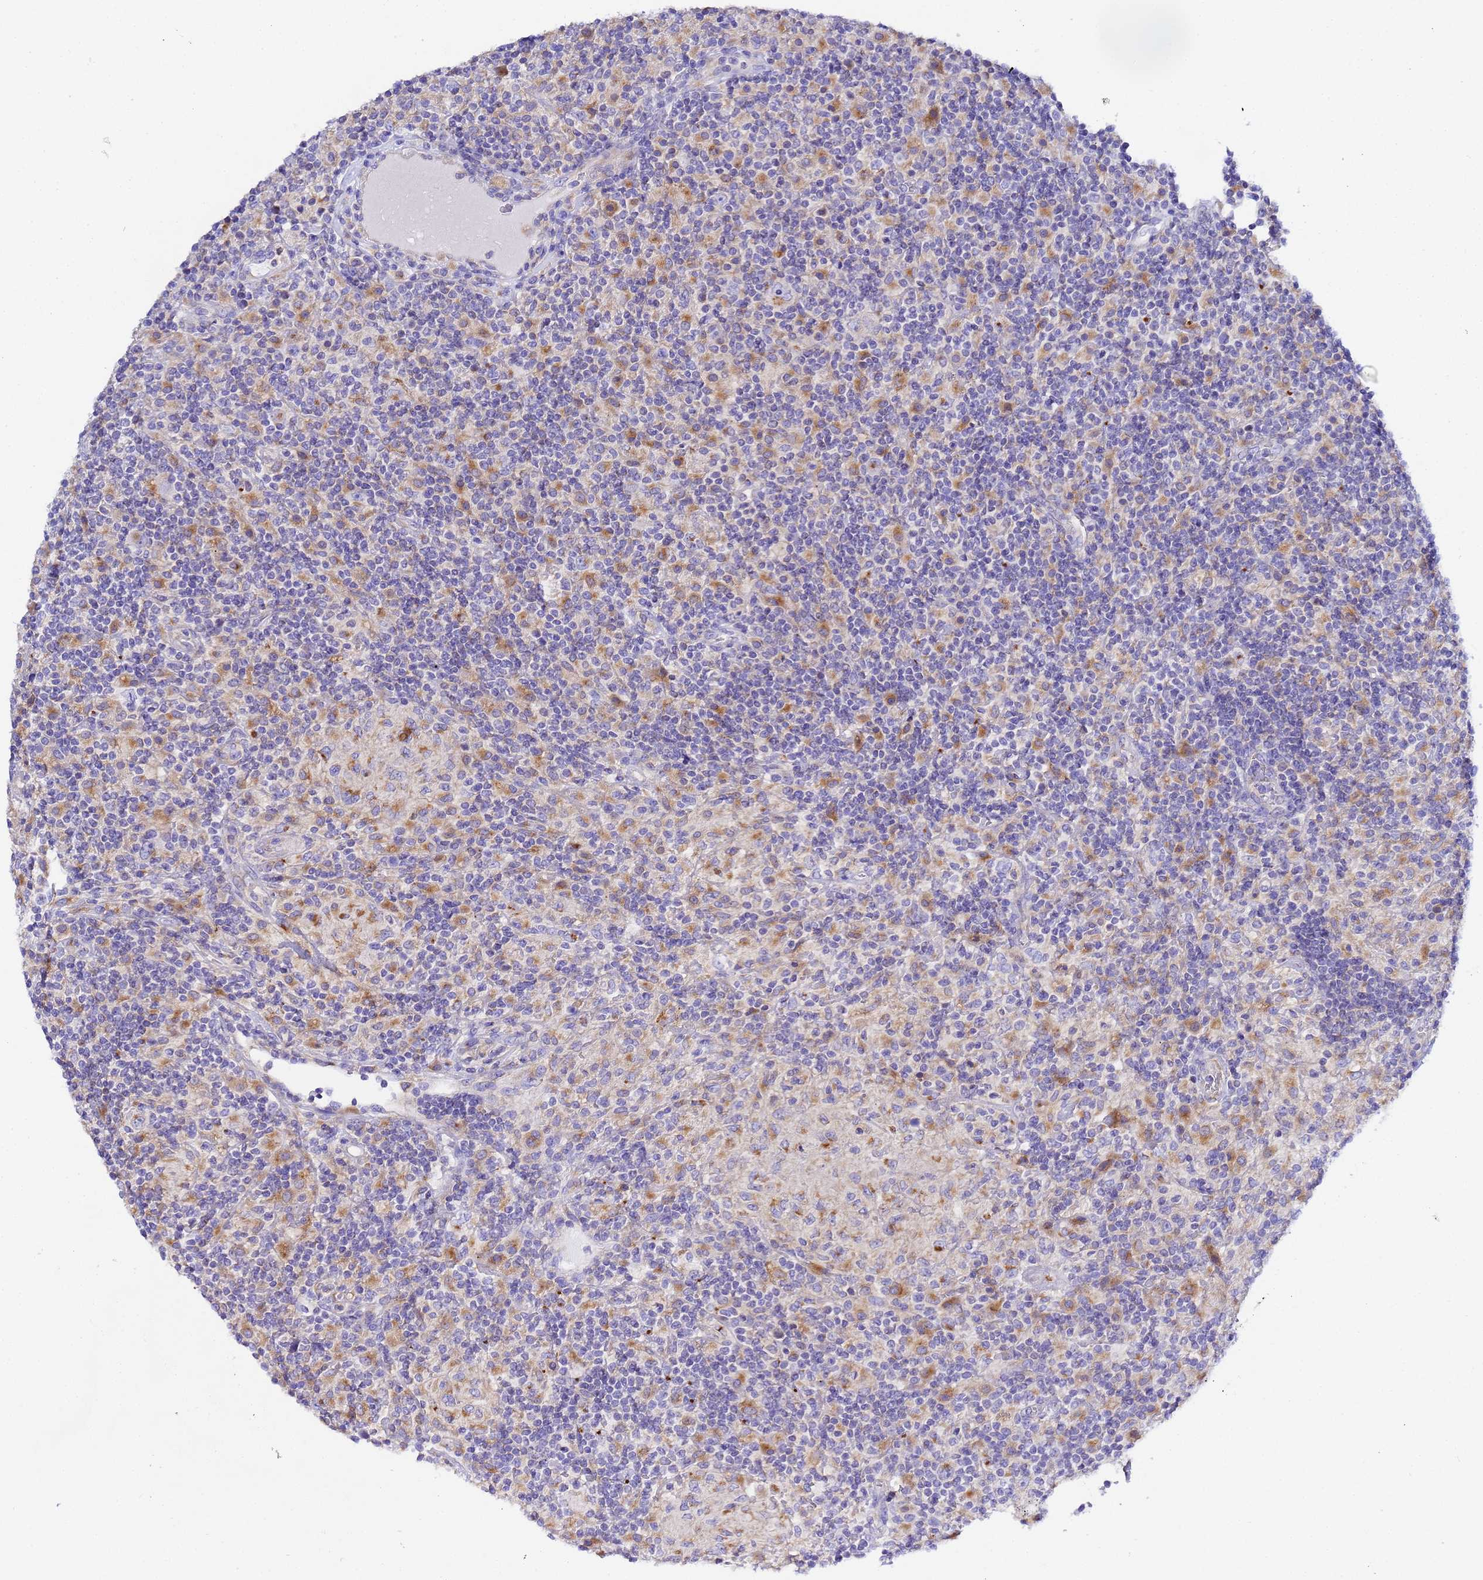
{"staining": {"intensity": "moderate", "quantity": "25%-75%", "location": "cytoplasmic/membranous"}, "tissue": "lymphoma", "cell_type": "Tumor cells", "image_type": "cancer", "snomed": [{"axis": "morphology", "description": "Hodgkin's disease, NOS"}, {"axis": "topography", "description": "Lymph node"}], "caption": "Protein staining of lymphoma tissue exhibits moderate cytoplasmic/membranous staining in approximately 25%-75% of tumor cells.", "gene": "VTI1B", "patient": {"sex": "male", "age": 70}}